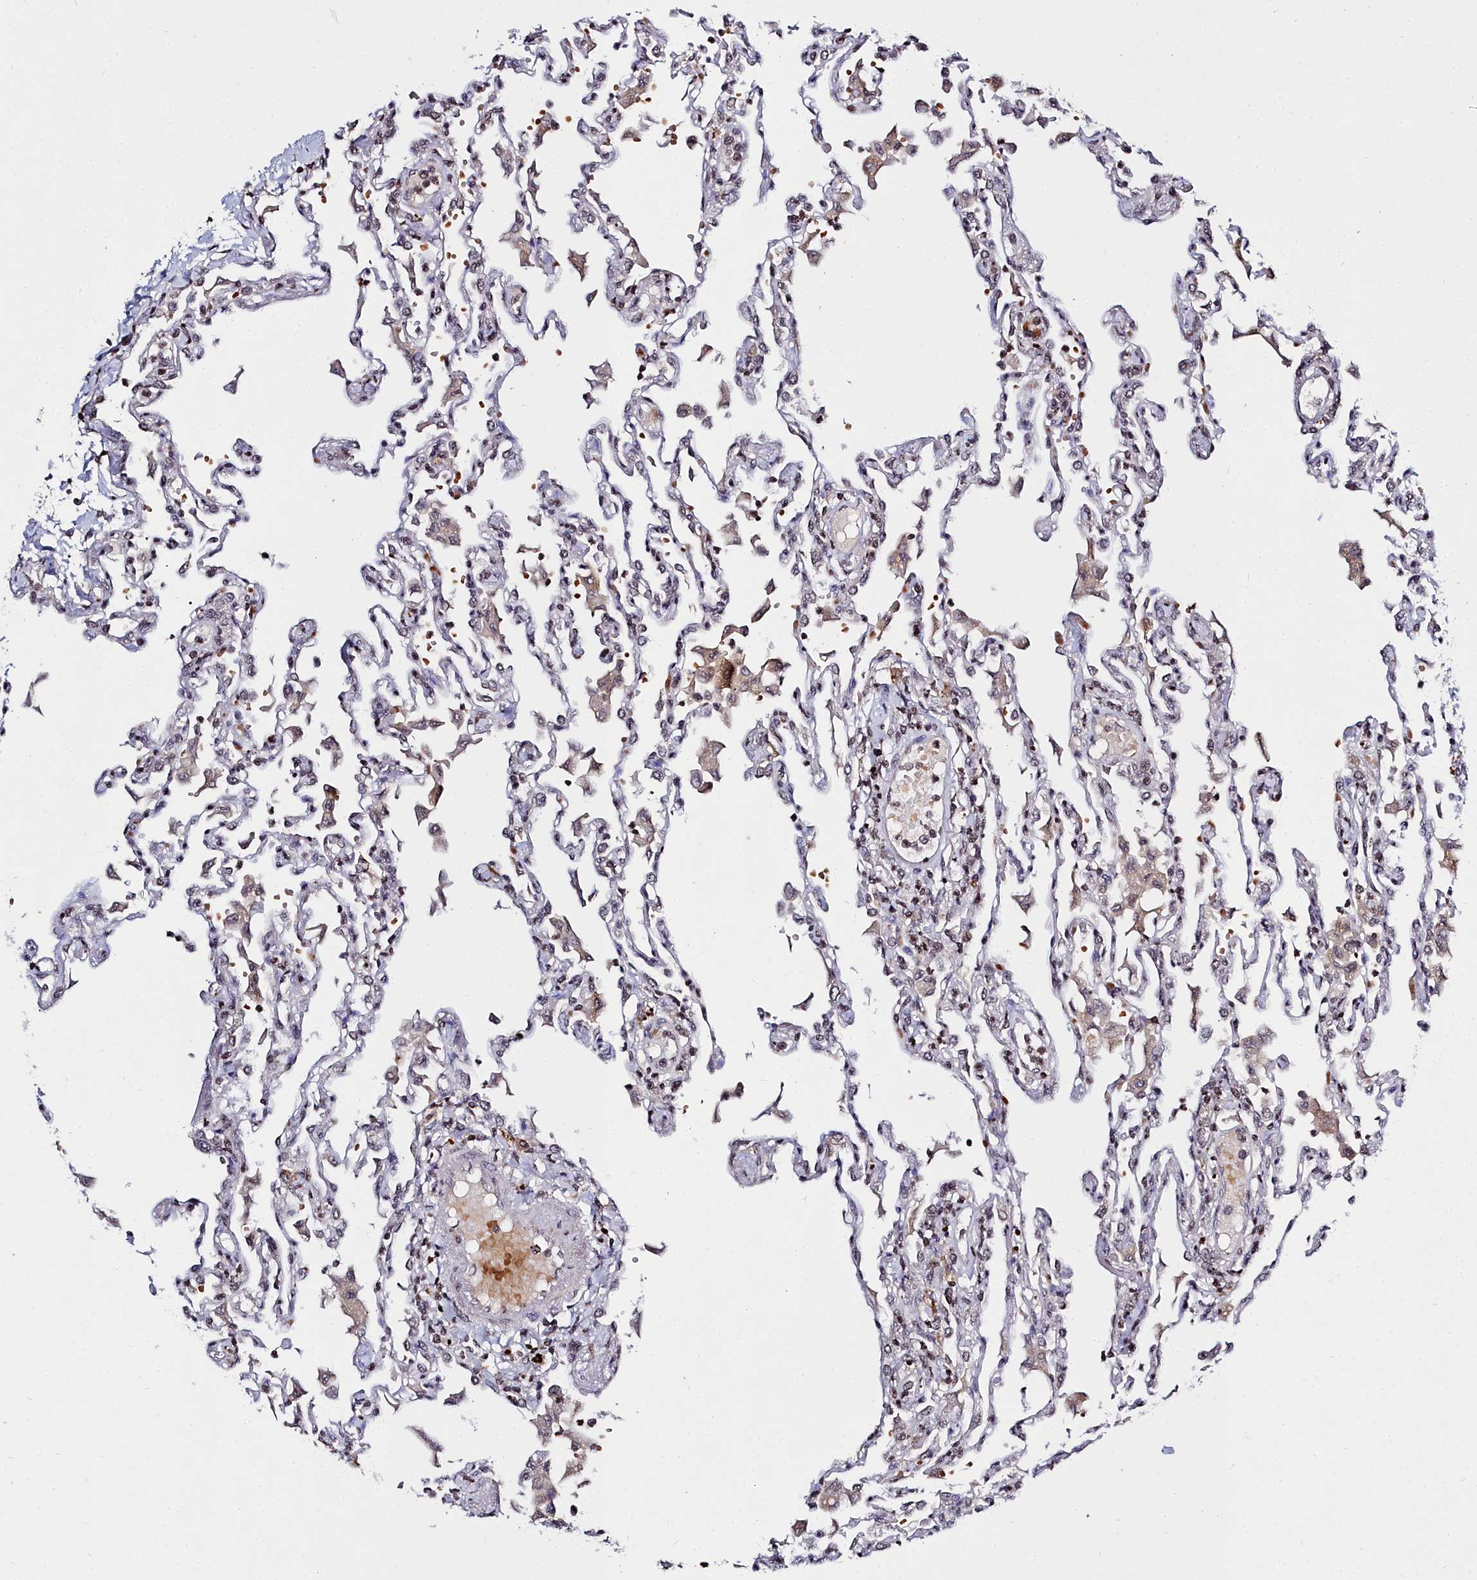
{"staining": {"intensity": "weak", "quantity": "25%-75%", "location": "cytoplasmic/membranous"}, "tissue": "lung", "cell_type": "Alveolar cells", "image_type": "normal", "snomed": [{"axis": "morphology", "description": "Normal tissue, NOS"}, {"axis": "topography", "description": "Bronchus"}, {"axis": "topography", "description": "Lung"}], "caption": "Immunohistochemical staining of normal lung displays weak cytoplasmic/membranous protein staining in about 25%-75% of alveolar cells. Ihc stains the protein of interest in brown and the nuclei are stained blue.", "gene": "FZD4", "patient": {"sex": "female", "age": 49}}